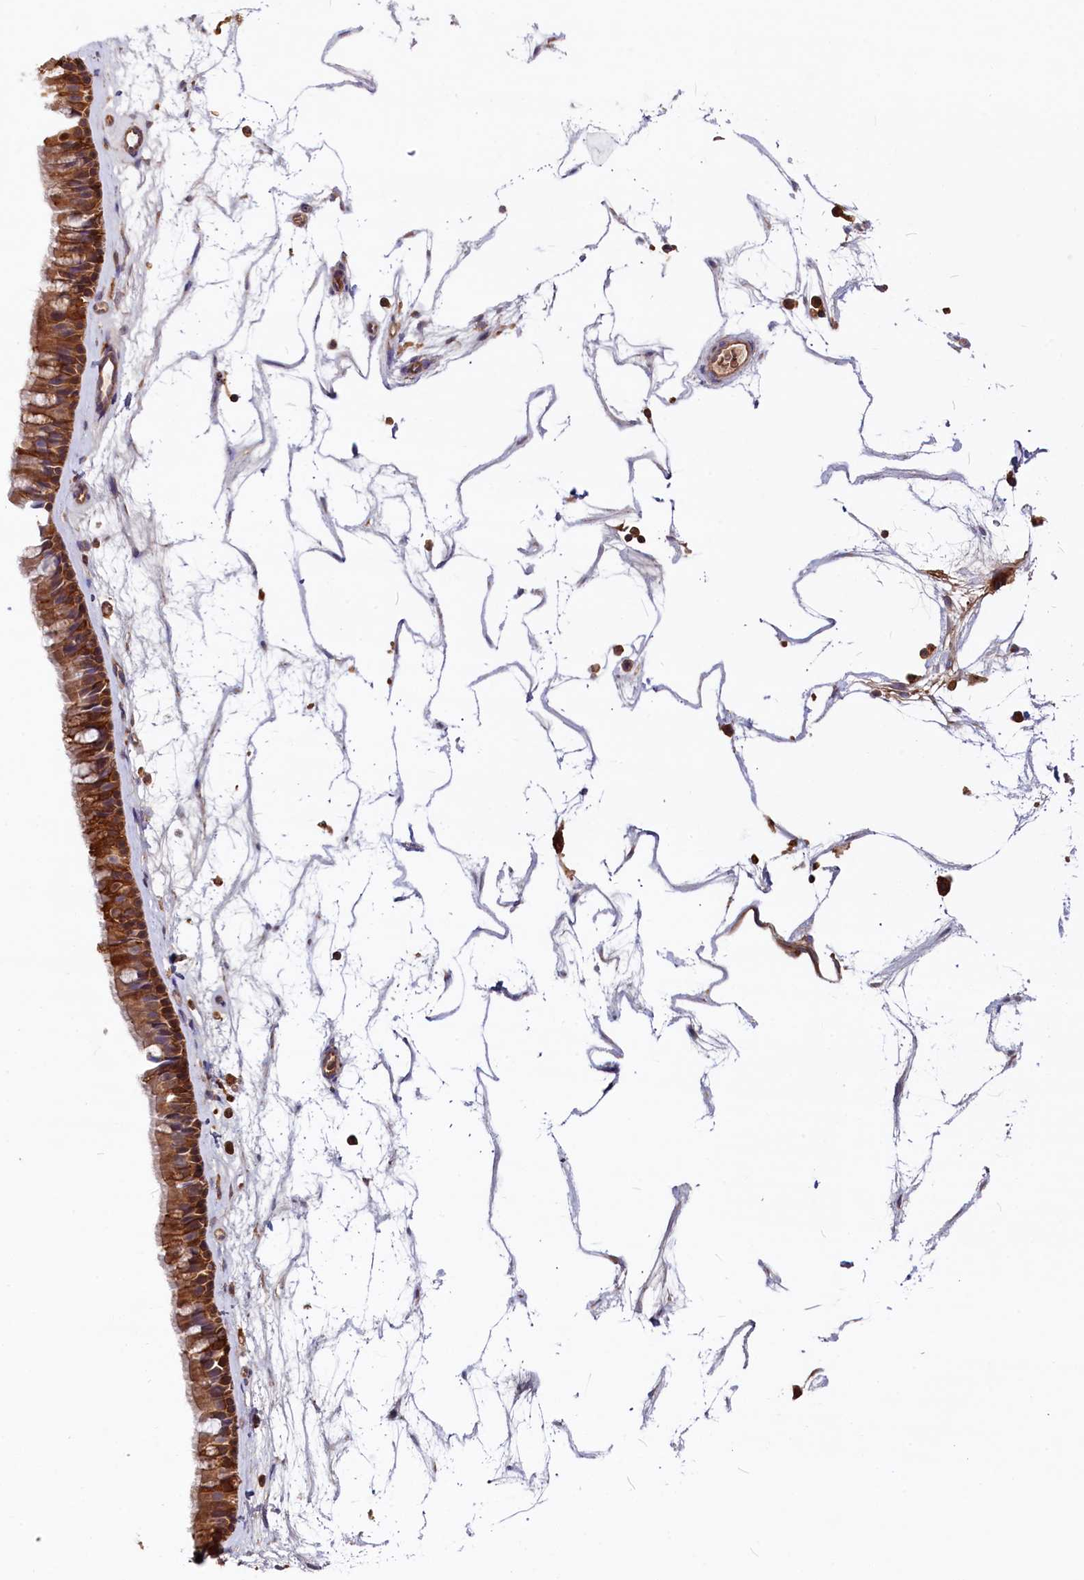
{"staining": {"intensity": "strong", "quantity": ">75%", "location": "cytoplasmic/membranous"}, "tissue": "nasopharynx", "cell_type": "Respiratory epithelial cells", "image_type": "normal", "snomed": [{"axis": "morphology", "description": "Normal tissue, NOS"}, {"axis": "topography", "description": "Nasopharynx"}], "caption": "Immunohistochemical staining of unremarkable nasopharynx shows strong cytoplasmic/membranous protein staining in approximately >75% of respiratory epithelial cells. (Brightfield microscopy of DAB IHC at high magnification).", "gene": "MYO9B", "patient": {"sex": "male", "age": 64}}